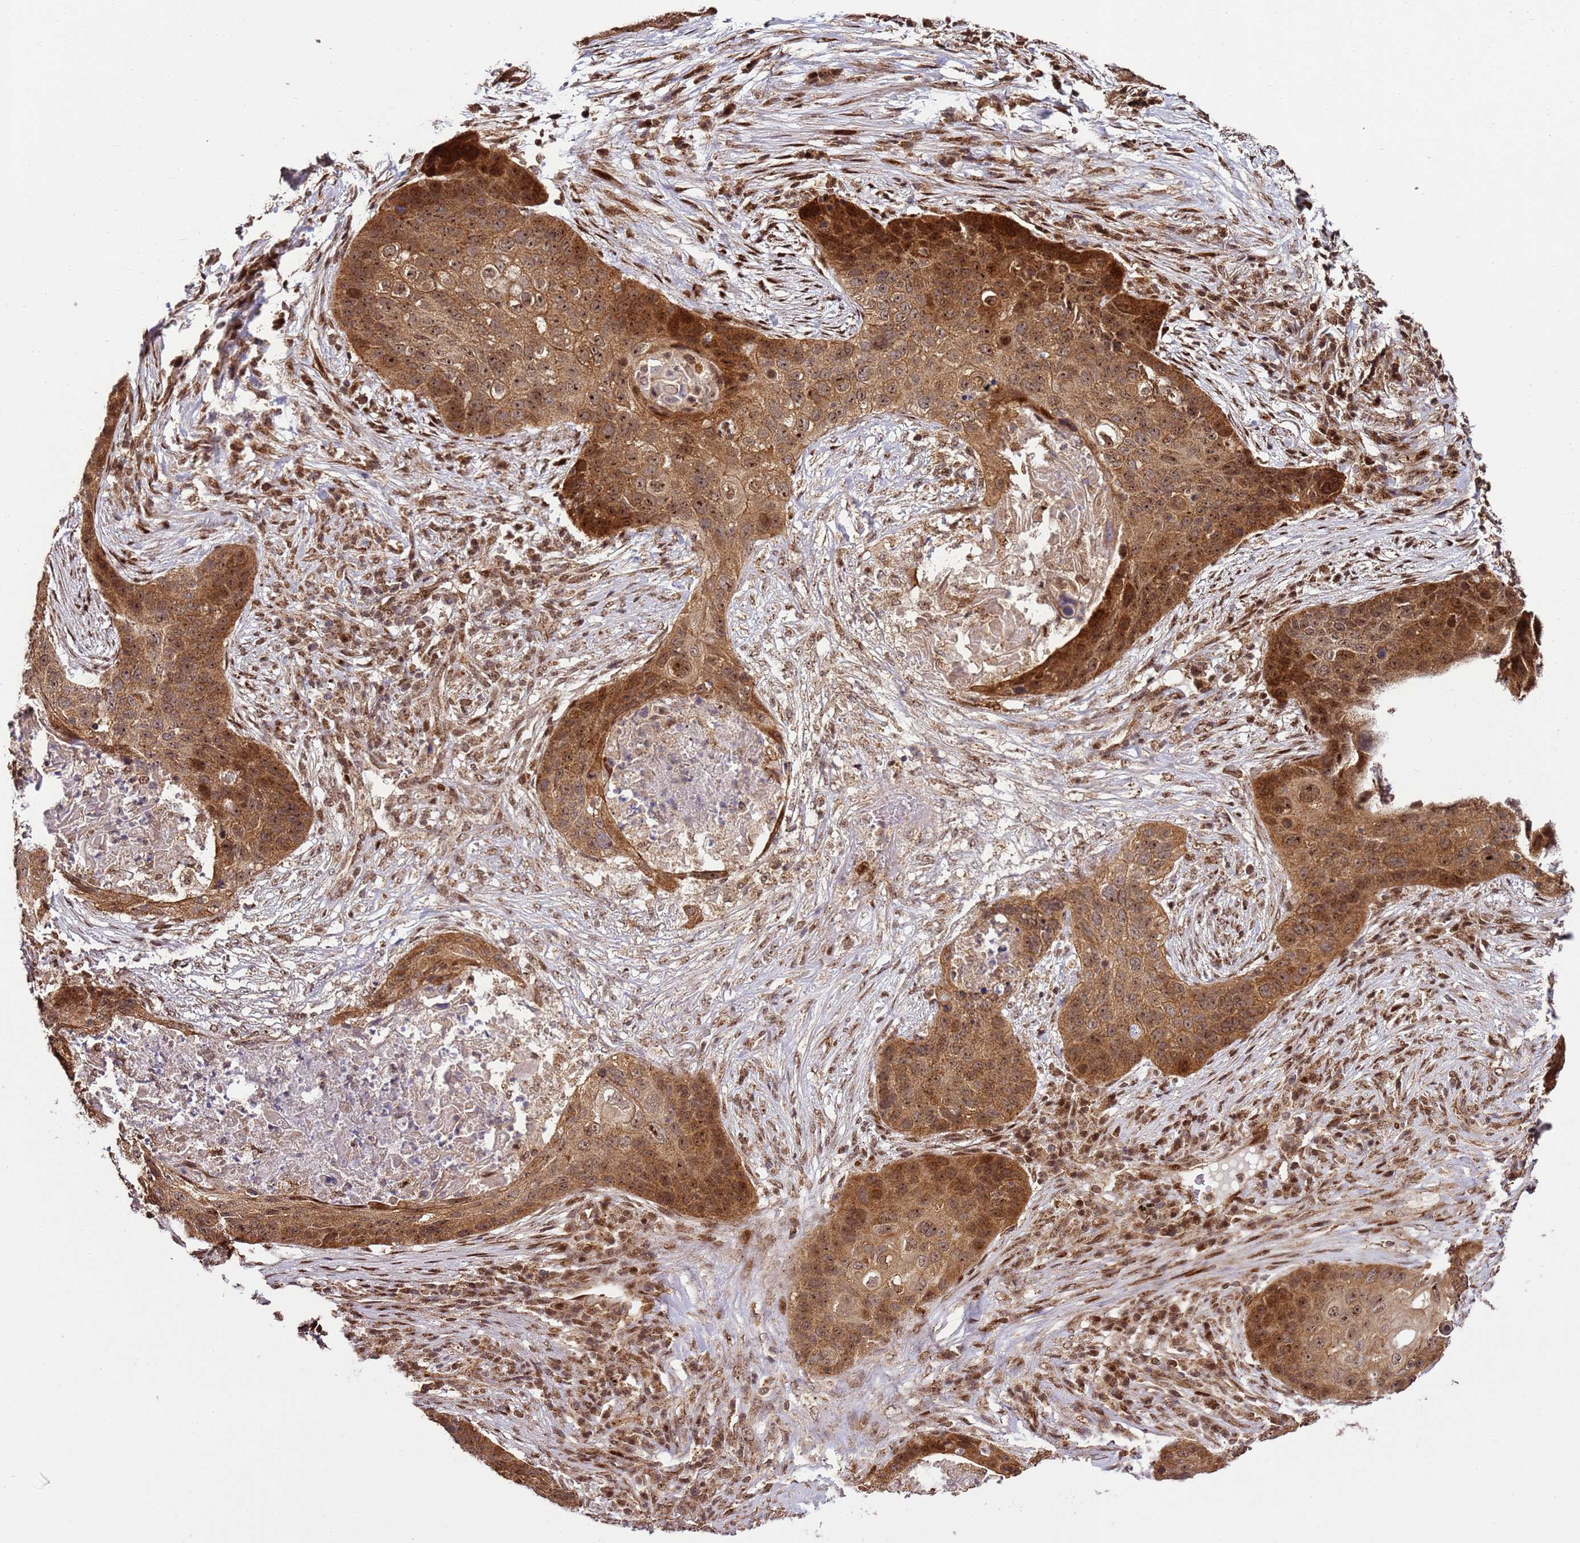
{"staining": {"intensity": "strong", "quantity": ">75%", "location": "cytoplasmic/membranous,nuclear"}, "tissue": "lung cancer", "cell_type": "Tumor cells", "image_type": "cancer", "snomed": [{"axis": "morphology", "description": "Squamous cell carcinoma, NOS"}, {"axis": "topography", "description": "Lung"}], "caption": "Lung cancer was stained to show a protein in brown. There is high levels of strong cytoplasmic/membranous and nuclear staining in approximately >75% of tumor cells.", "gene": "PEX14", "patient": {"sex": "female", "age": 63}}